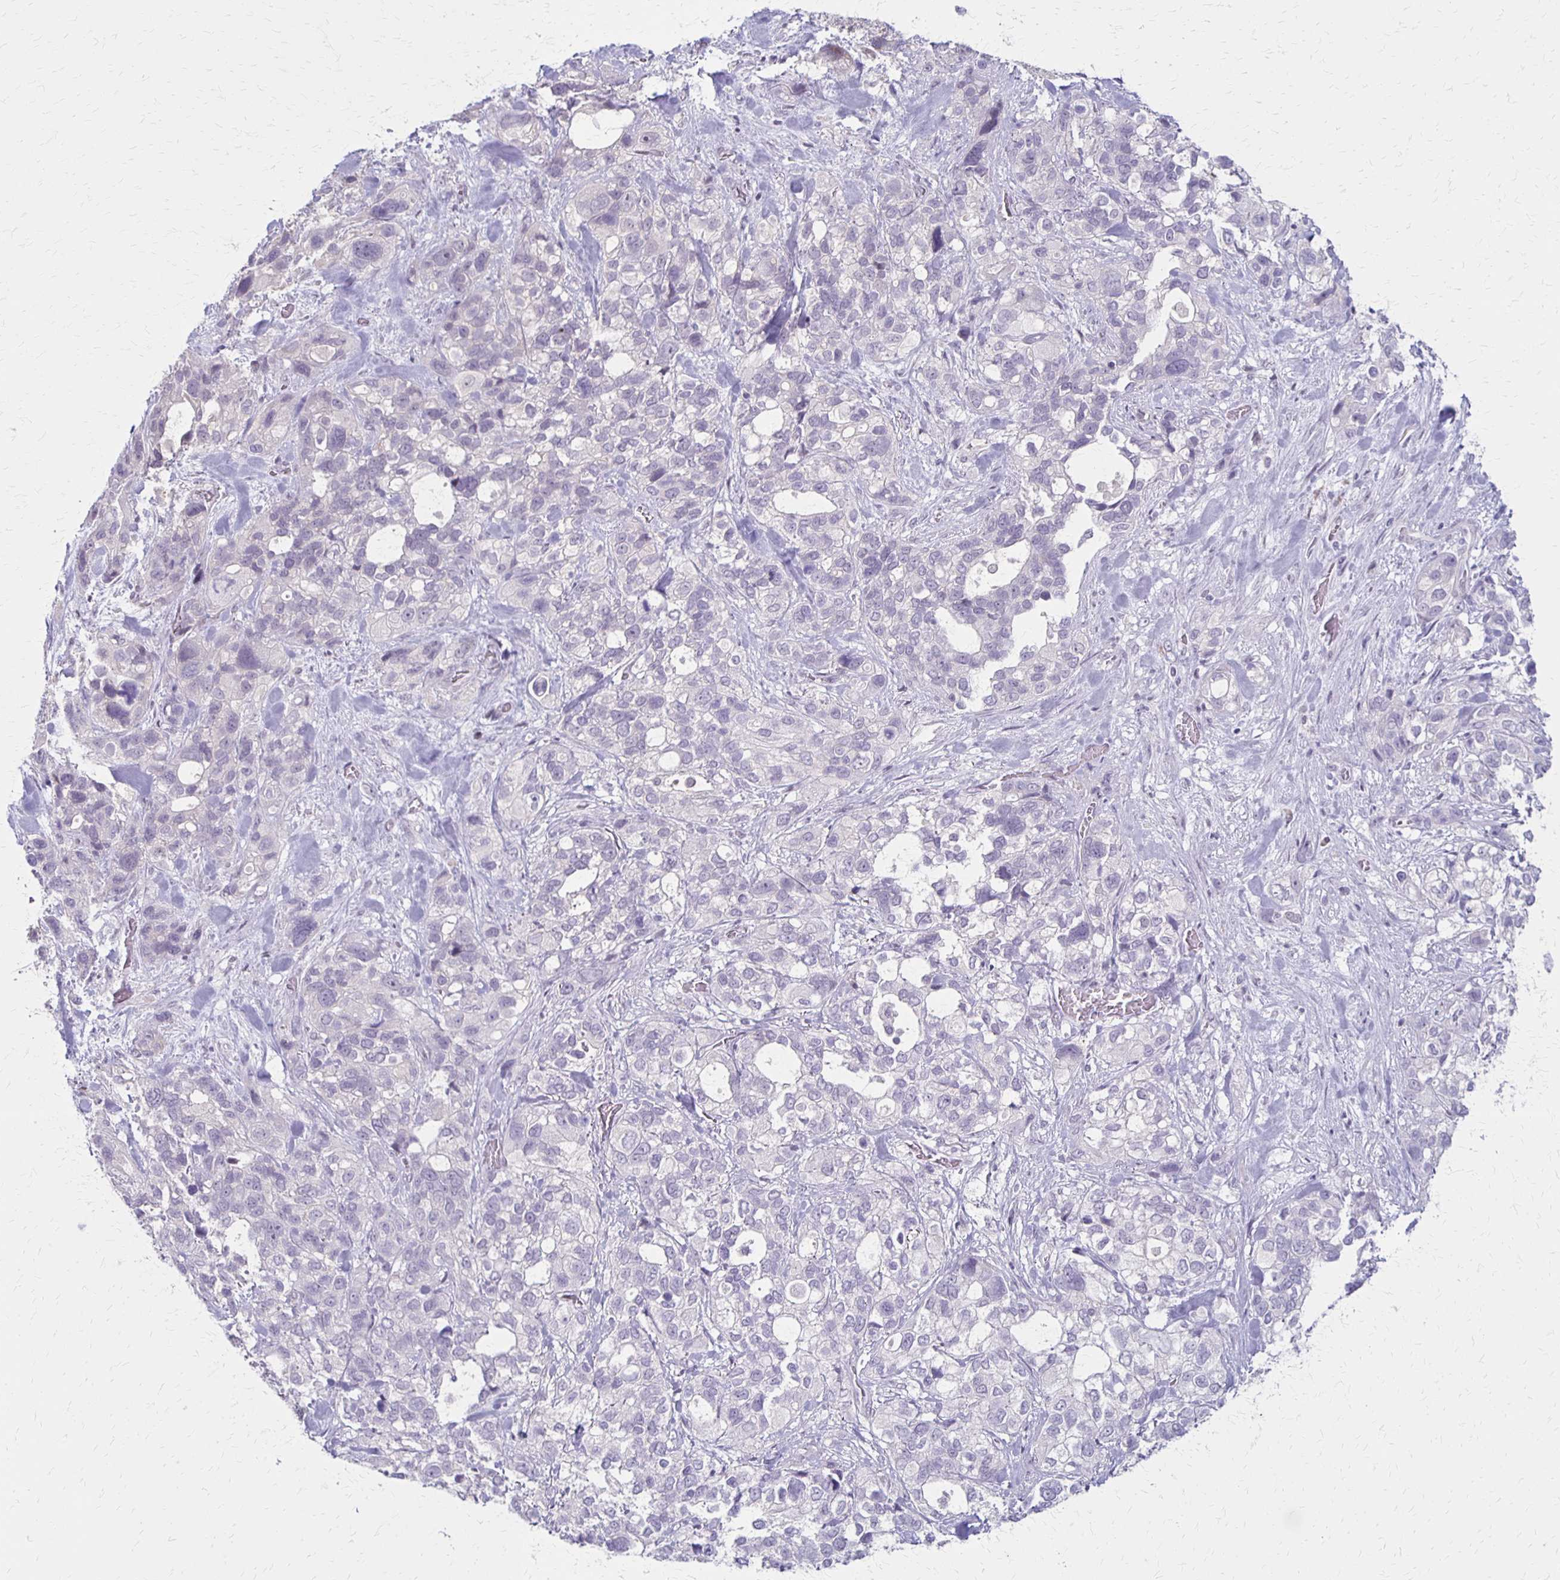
{"staining": {"intensity": "negative", "quantity": "none", "location": "none"}, "tissue": "stomach cancer", "cell_type": "Tumor cells", "image_type": "cancer", "snomed": [{"axis": "morphology", "description": "Adenocarcinoma, NOS"}, {"axis": "topography", "description": "Stomach, upper"}], "caption": "High magnification brightfield microscopy of adenocarcinoma (stomach) stained with DAB (brown) and counterstained with hematoxylin (blue): tumor cells show no significant positivity.", "gene": "SLC35E2B", "patient": {"sex": "female", "age": 81}}